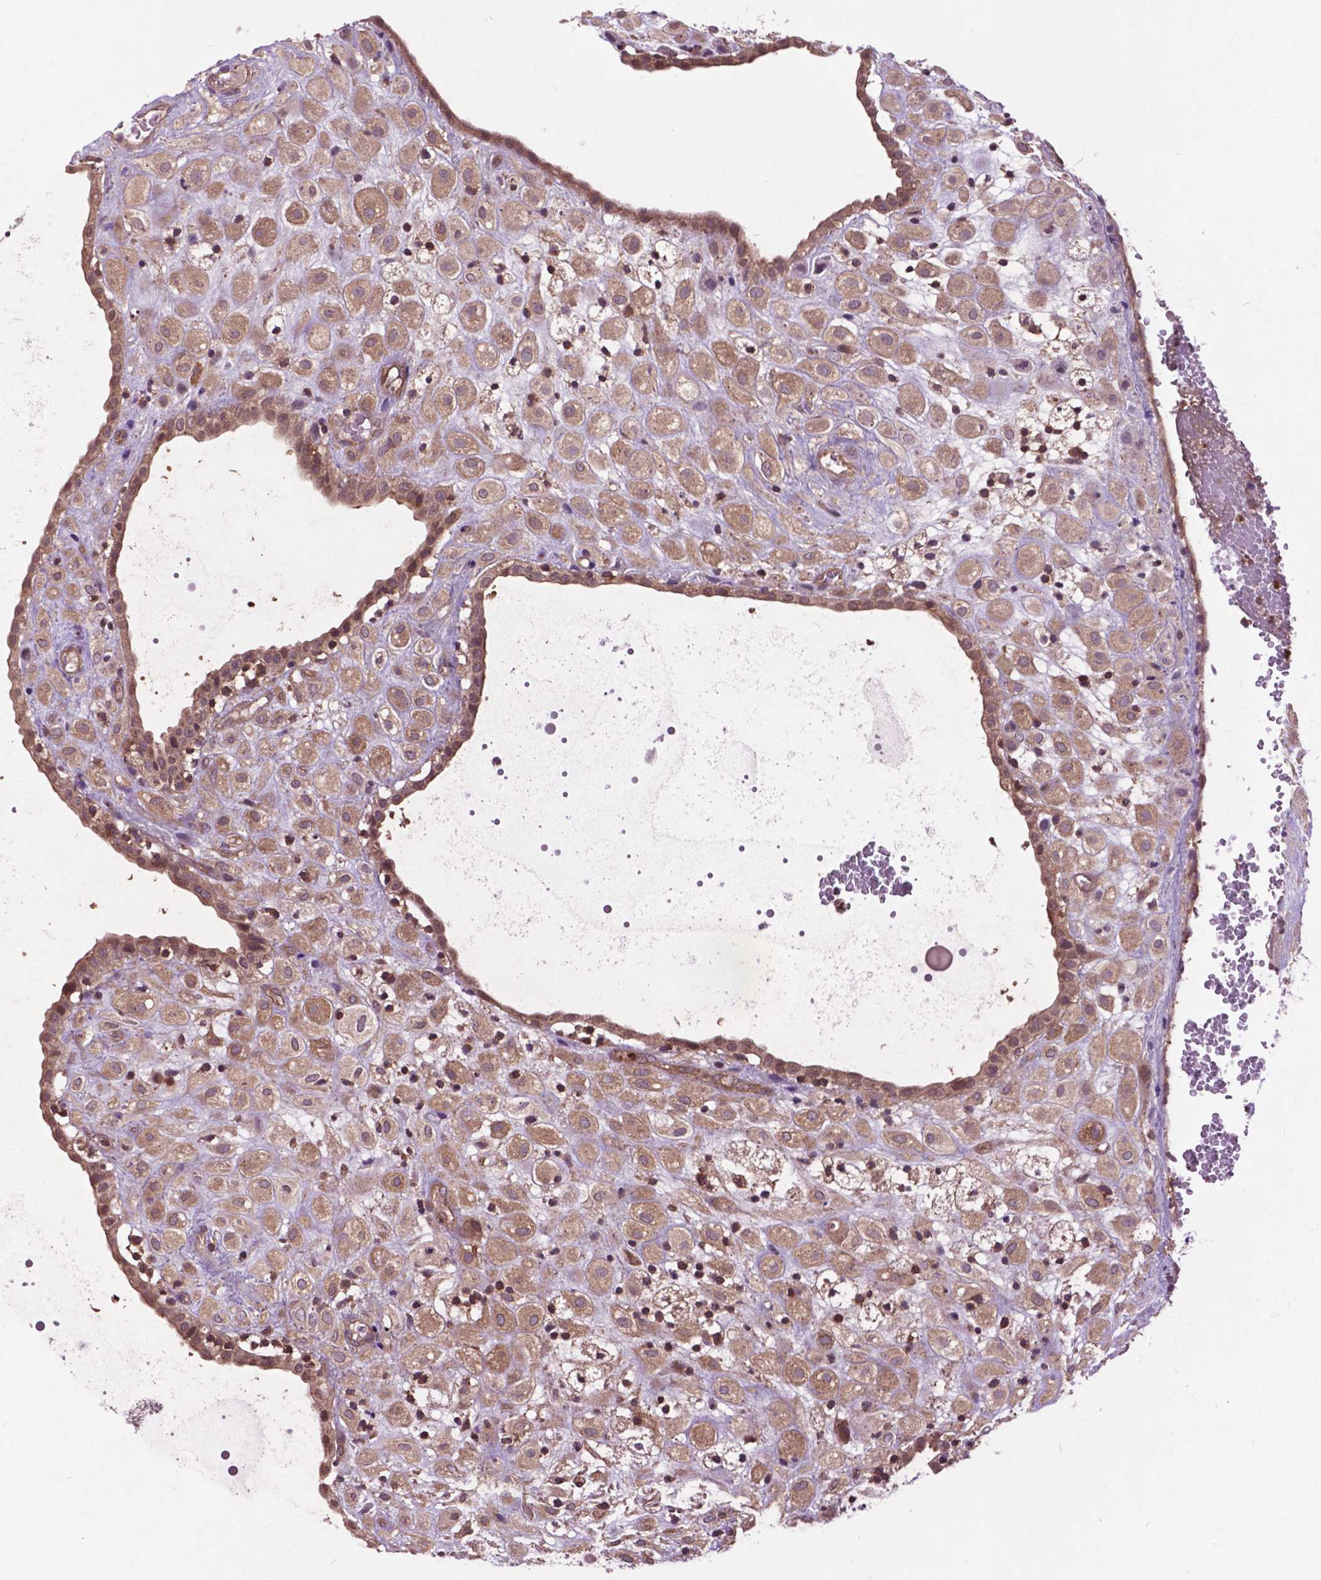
{"staining": {"intensity": "weak", "quantity": ">75%", "location": "cytoplasmic/membranous"}, "tissue": "placenta", "cell_type": "Decidual cells", "image_type": "normal", "snomed": [{"axis": "morphology", "description": "Normal tissue, NOS"}, {"axis": "topography", "description": "Placenta"}], "caption": "This is a photomicrograph of immunohistochemistry staining of normal placenta, which shows weak positivity in the cytoplasmic/membranous of decidual cells.", "gene": "ARAF", "patient": {"sex": "female", "age": 24}}